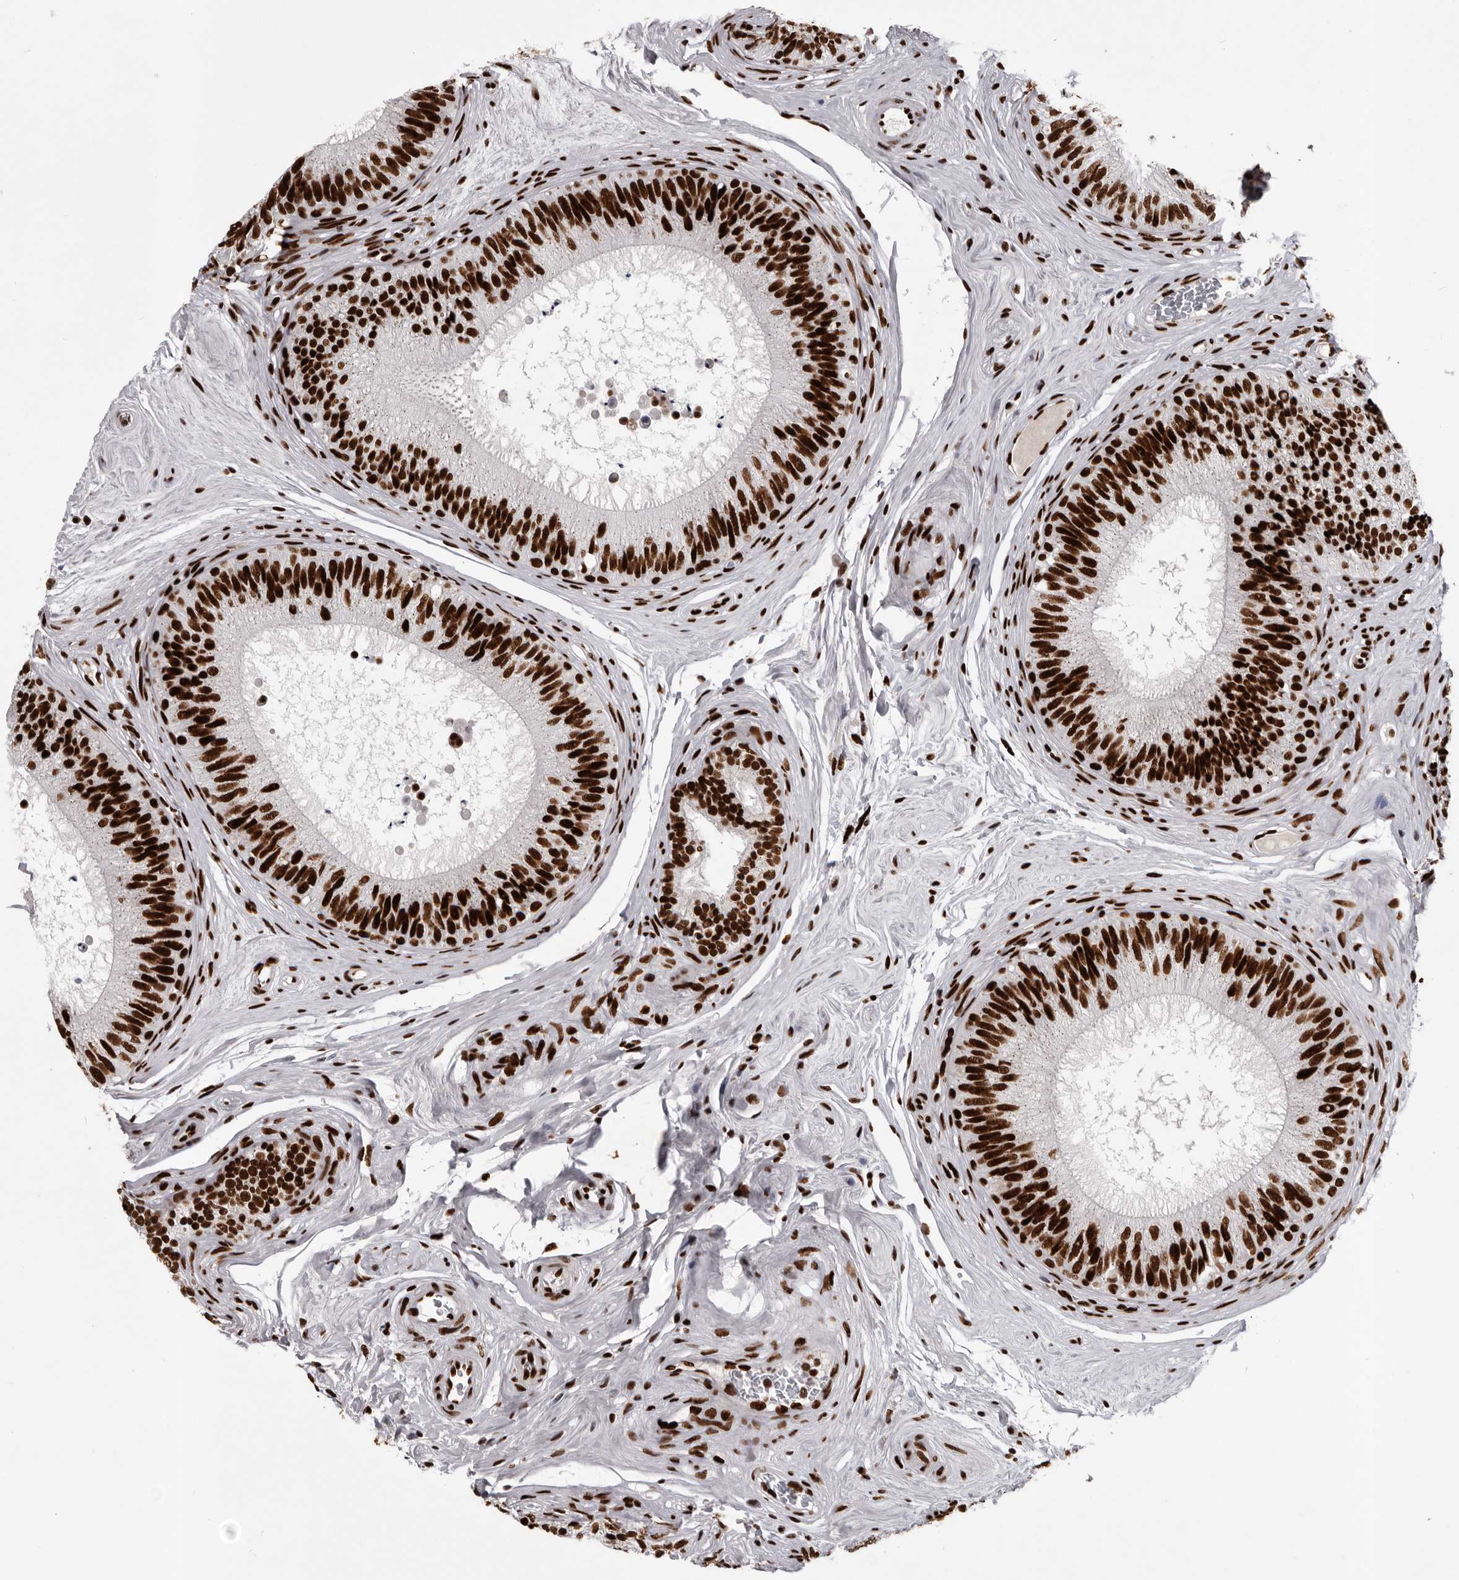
{"staining": {"intensity": "strong", "quantity": ">75%", "location": "nuclear"}, "tissue": "epididymis", "cell_type": "Glandular cells", "image_type": "normal", "snomed": [{"axis": "morphology", "description": "Normal tissue, NOS"}, {"axis": "topography", "description": "Epididymis"}], "caption": "Immunohistochemistry (IHC) photomicrograph of unremarkable epididymis: human epididymis stained using immunohistochemistry displays high levels of strong protein expression localized specifically in the nuclear of glandular cells, appearing as a nuclear brown color.", "gene": "NUMA1", "patient": {"sex": "male", "age": 29}}